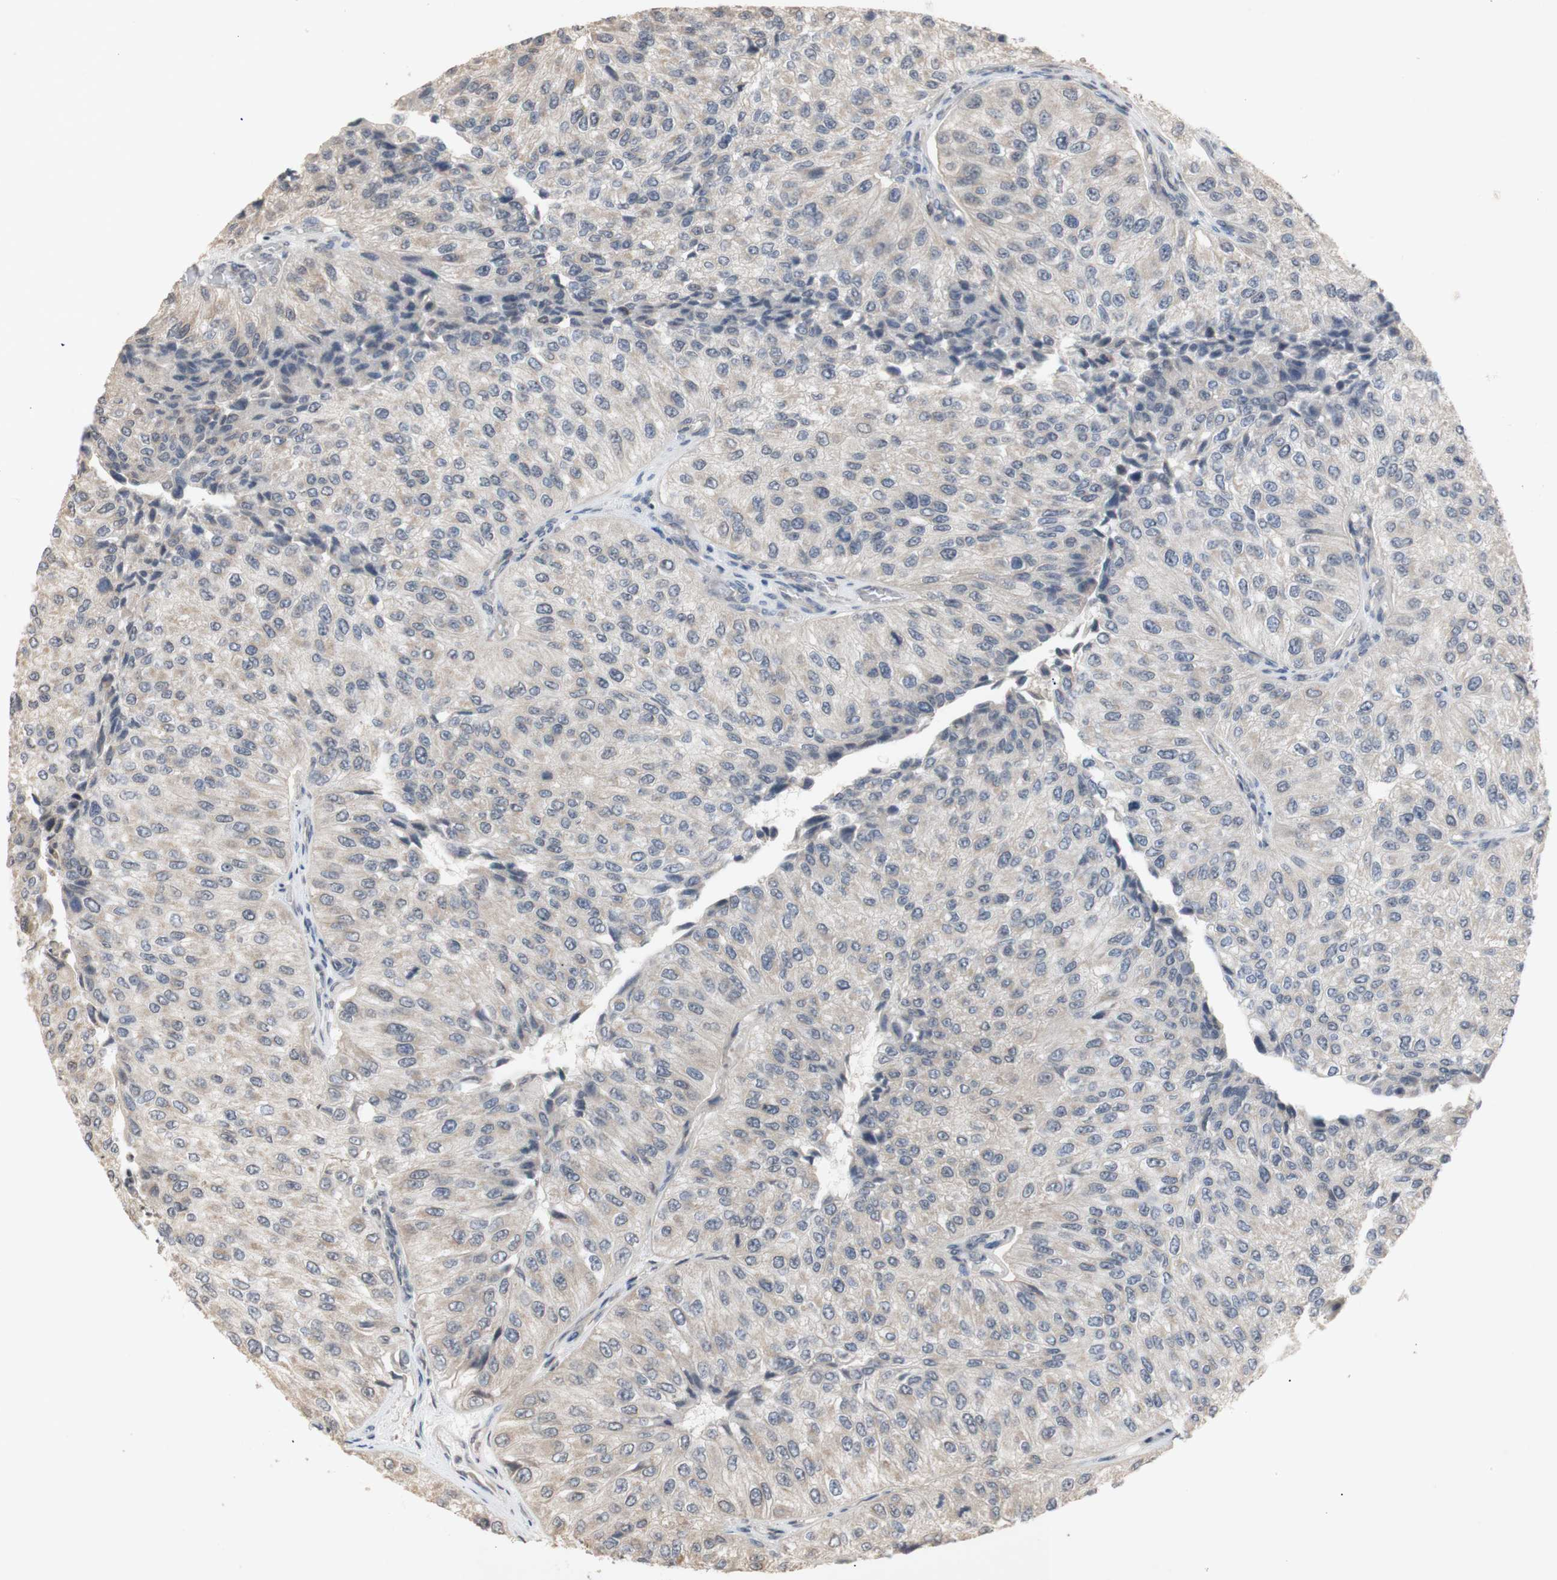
{"staining": {"intensity": "weak", "quantity": ">75%", "location": "cytoplasmic/membranous"}, "tissue": "urothelial cancer", "cell_type": "Tumor cells", "image_type": "cancer", "snomed": [{"axis": "morphology", "description": "Urothelial carcinoma, High grade"}, {"axis": "topography", "description": "Kidney"}, {"axis": "topography", "description": "Urinary bladder"}], "caption": "Weak cytoplasmic/membranous protein expression is appreciated in approximately >75% of tumor cells in high-grade urothelial carcinoma.", "gene": "FOSB", "patient": {"sex": "male", "age": 77}}